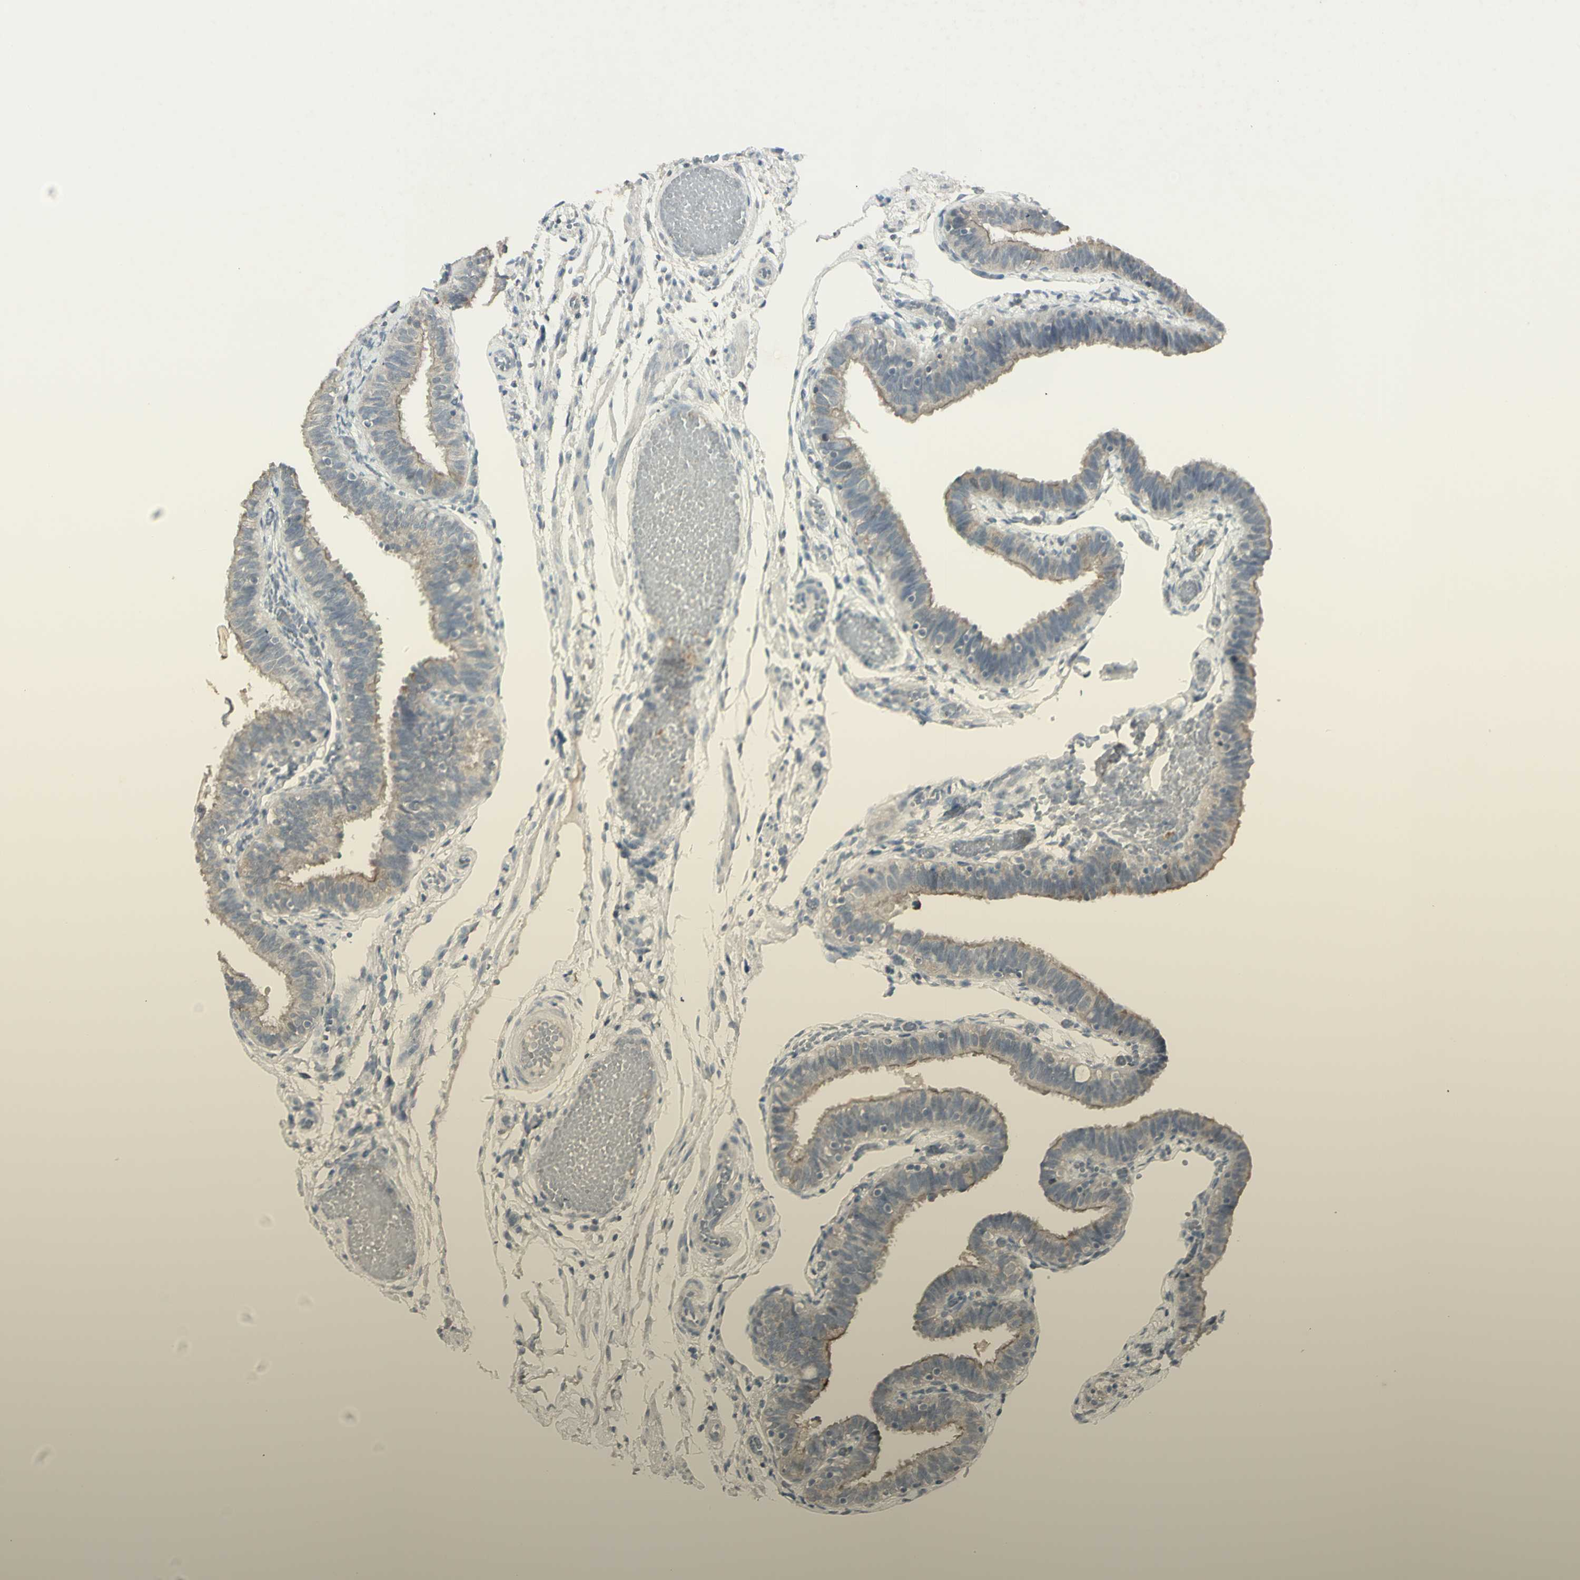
{"staining": {"intensity": "moderate", "quantity": "25%-75%", "location": "cytoplasmic/membranous"}, "tissue": "fallopian tube", "cell_type": "Glandular cells", "image_type": "normal", "snomed": [{"axis": "morphology", "description": "Normal tissue, NOS"}, {"axis": "topography", "description": "Fallopian tube"}], "caption": "Moderate cytoplasmic/membranous protein expression is identified in about 25%-75% of glandular cells in fallopian tube. Using DAB (3,3'-diaminobenzidine) (brown) and hematoxylin (blue) stains, captured at high magnification using brightfield microscopy.", "gene": "C1orf116", "patient": {"sex": "female", "age": 46}}